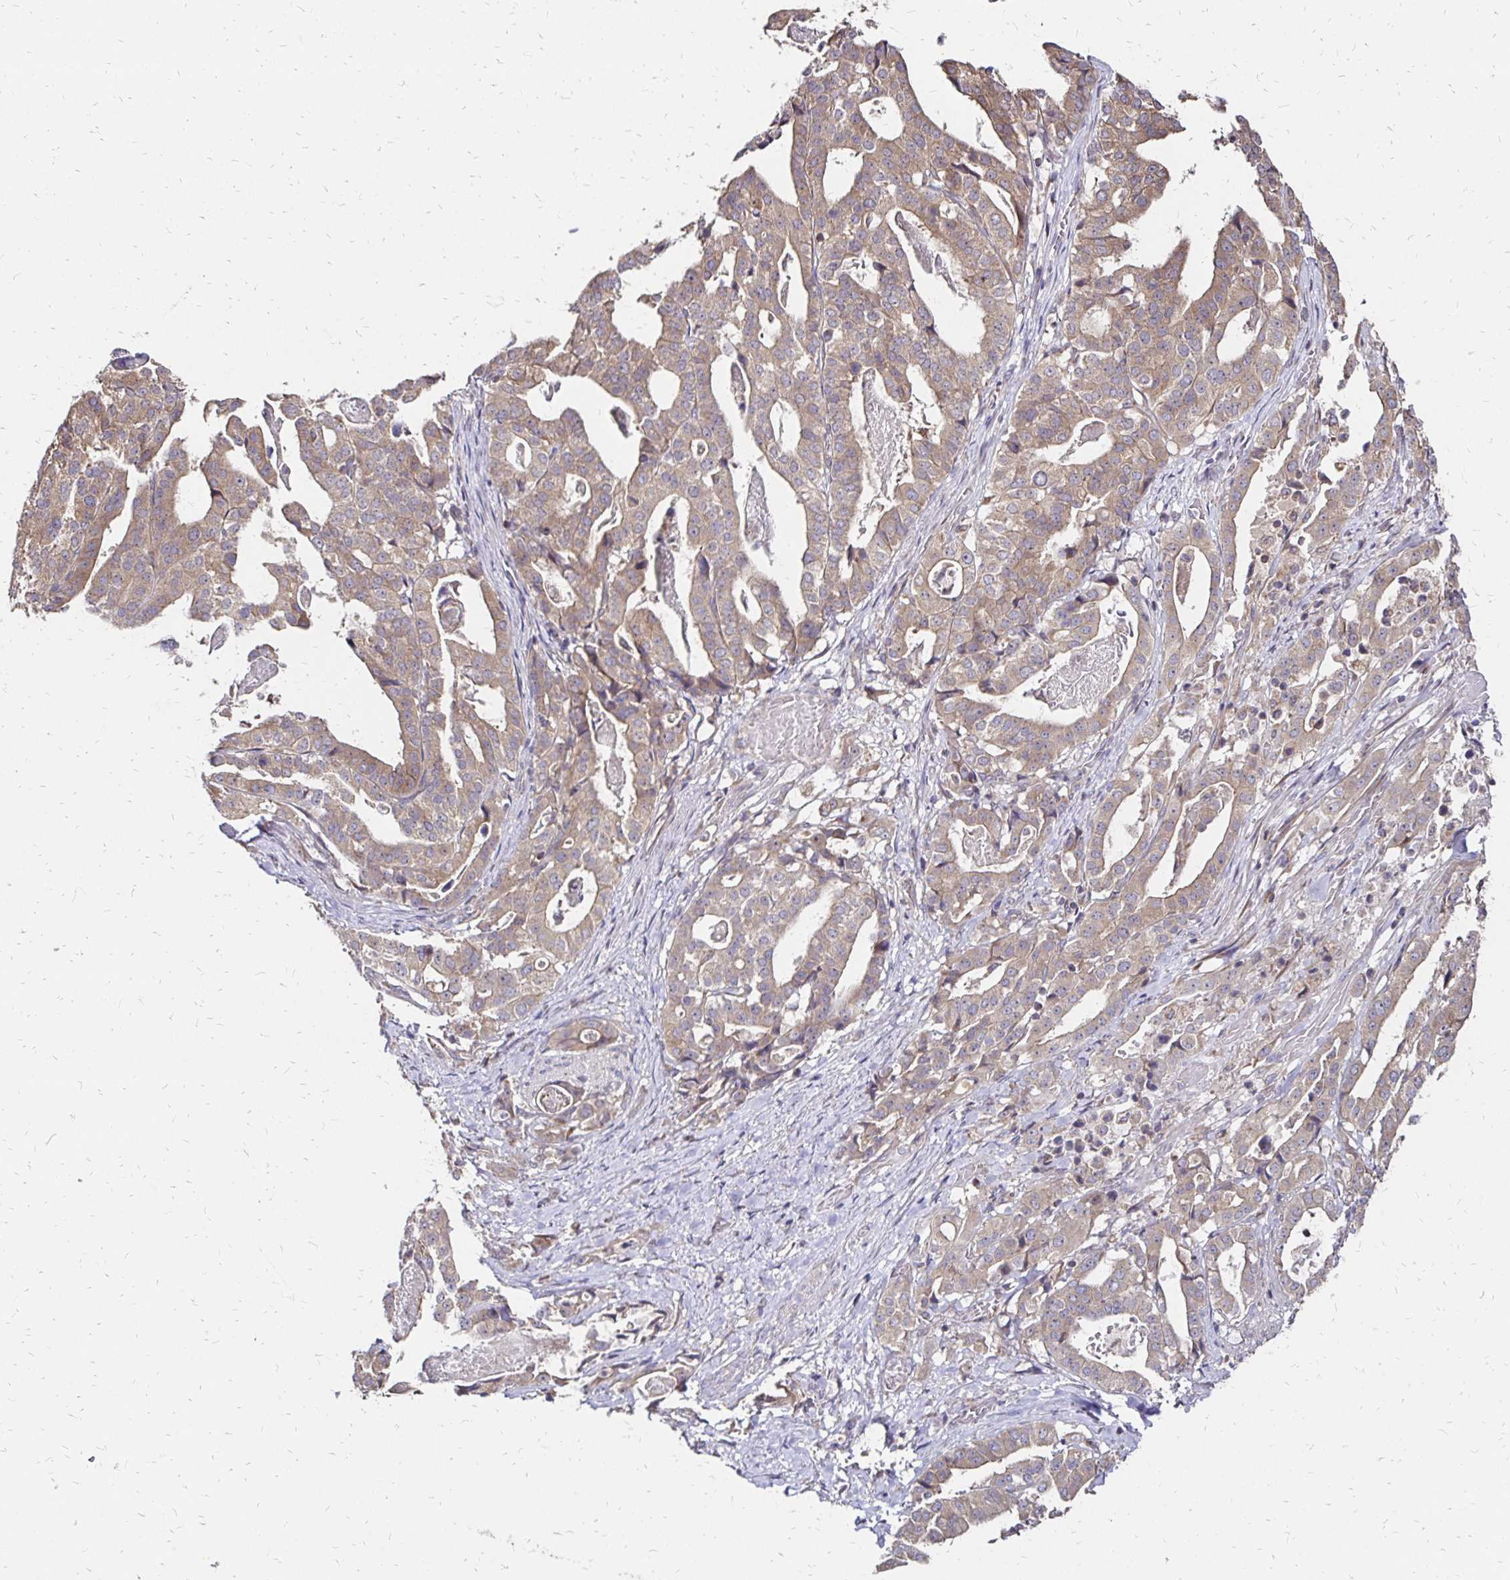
{"staining": {"intensity": "moderate", "quantity": ">75%", "location": "cytoplasmic/membranous"}, "tissue": "stomach cancer", "cell_type": "Tumor cells", "image_type": "cancer", "snomed": [{"axis": "morphology", "description": "Adenocarcinoma, NOS"}, {"axis": "topography", "description": "Stomach"}], "caption": "Approximately >75% of tumor cells in stomach adenocarcinoma display moderate cytoplasmic/membranous protein positivity as visualized by brown immunohistochemical staining.", "gene": "ZW10", "patient": {"sex": "male", "age": 48}}